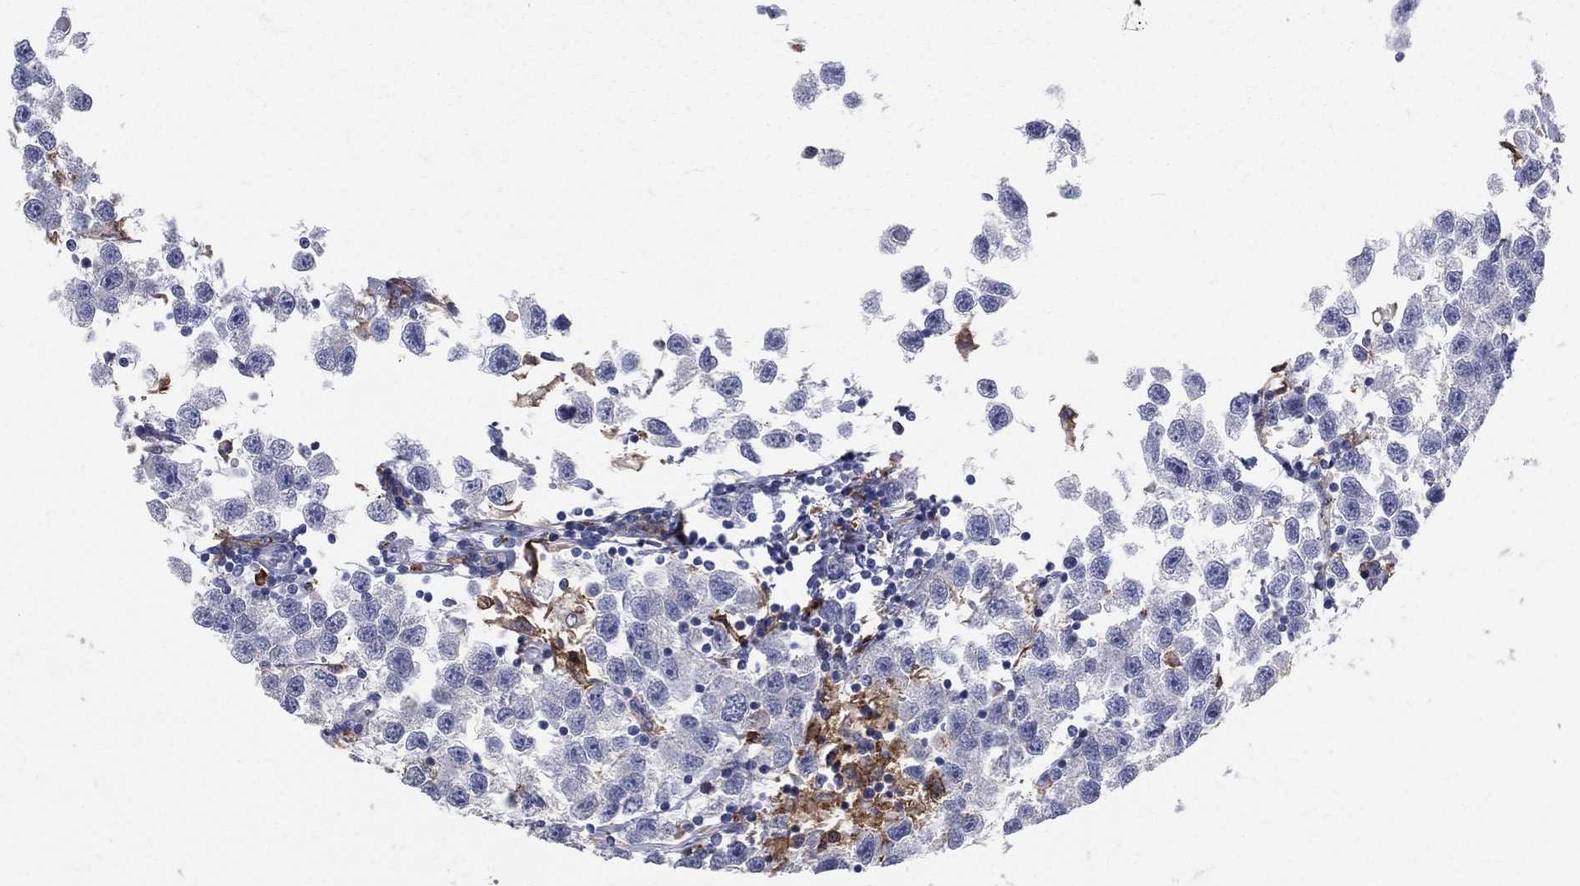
{"staining": {"intensity": "negative", "quantity": "none", "location": "none"}, "tissue": "testis cancer", "cell_type": "Tumor cells", "image_type": "cancer", "snomed": [{"axis": "morphology", "description": "Seminoma, NOS"}, {"axis": "topography", "description": "Testis"}], "caption": "The photomicrograph shows no staining of tumor cells in testis cancer.", "gene": "CD33", "patient": {"sex": "male", "age": 26}}